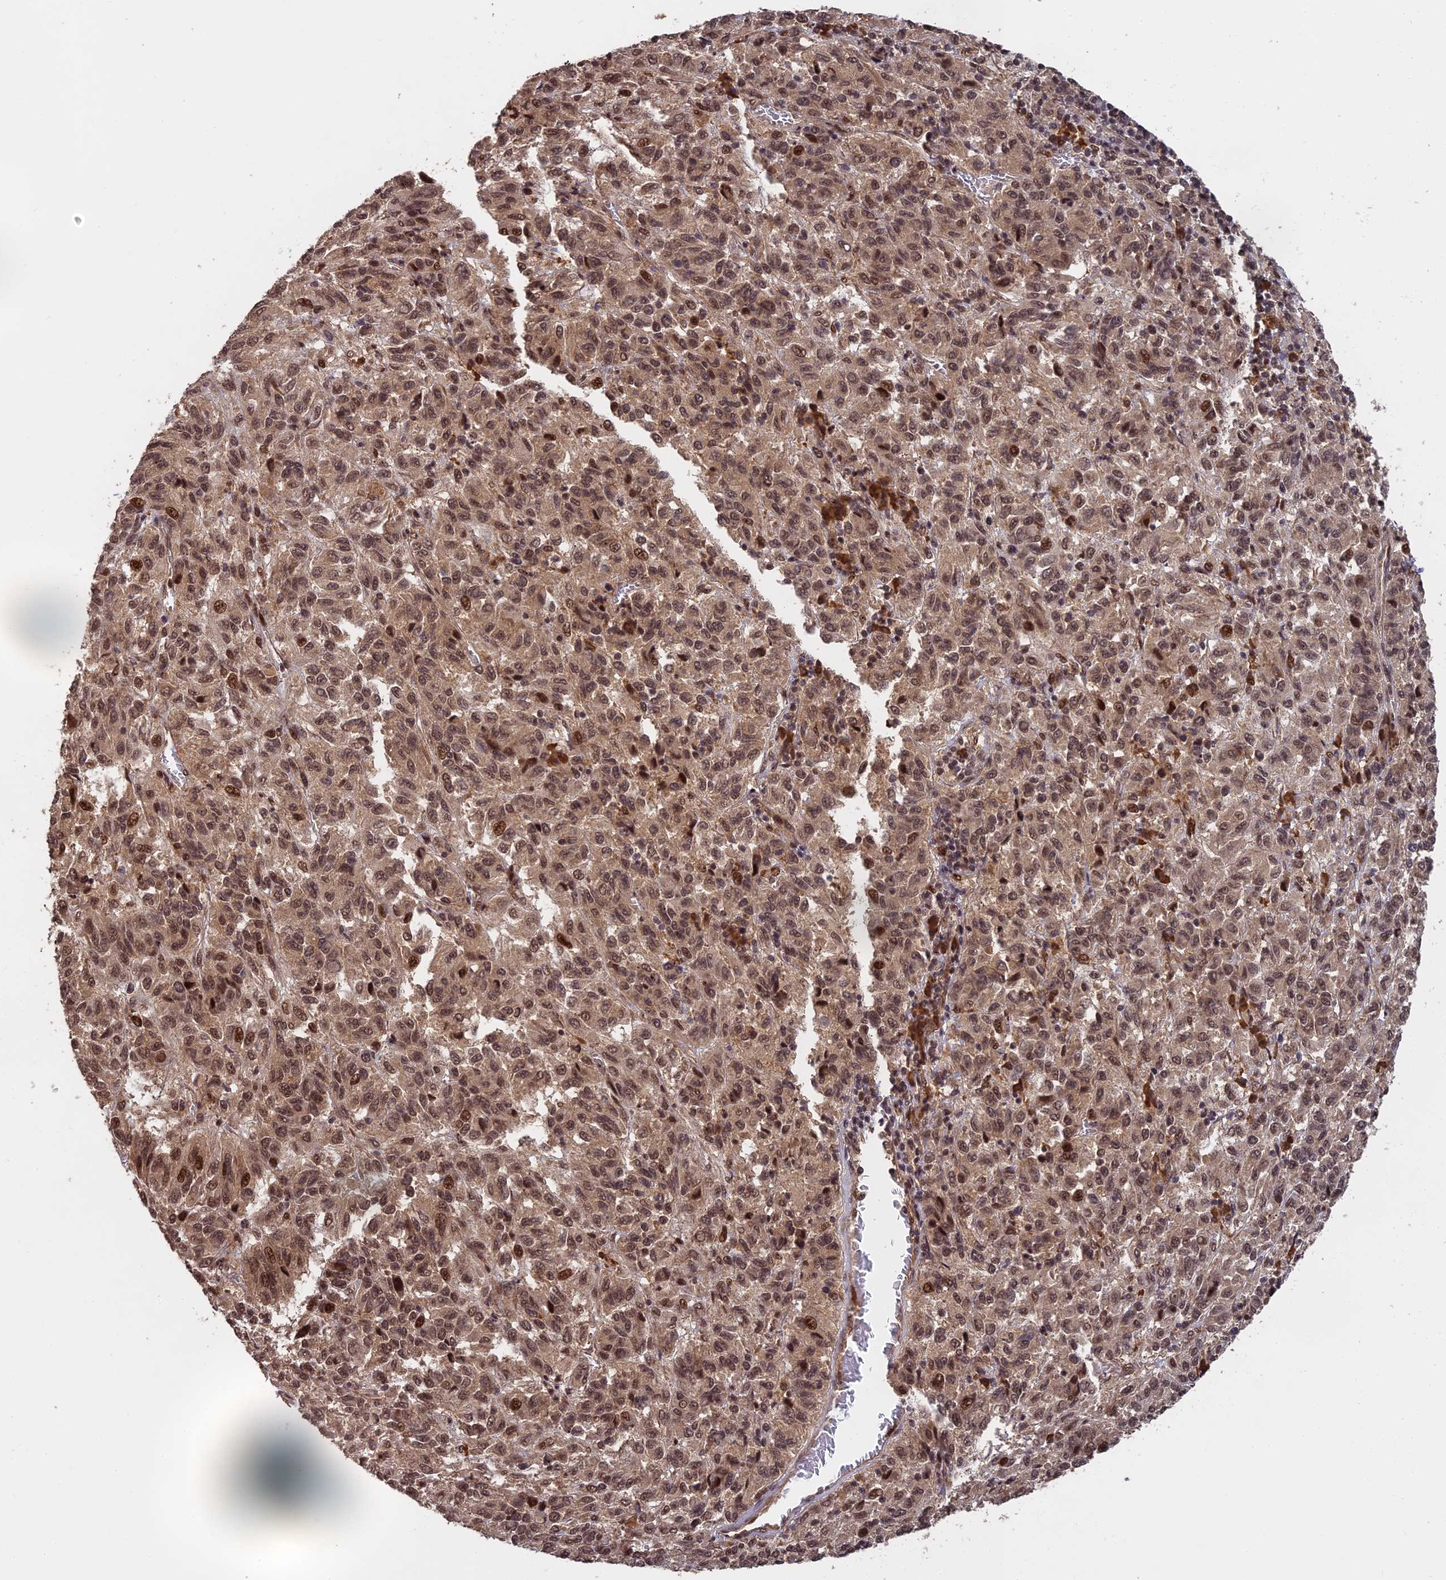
{"staining": {"intensity": "moderate", "quantity": ">75%", "location": "cytoplasmic/membranous,nuclear"}, "tissue": "melanoma", "cell_type": "Tumor cells", "image_type": "cancer", "snomed": [{"axis": "morphology", "description": "Malignant melanoma, Metastatic site"}, {"axis": "topography", "description": "Lung"}], "caption": "Melanoma stained for a protein (brown) displays moderate cytoplasmic/membranous and nuclear positive positivity in approximately >75% of tumor cells.", "gene": "OSBPL1A", "patient": {"sex": "male", "age": 64}}